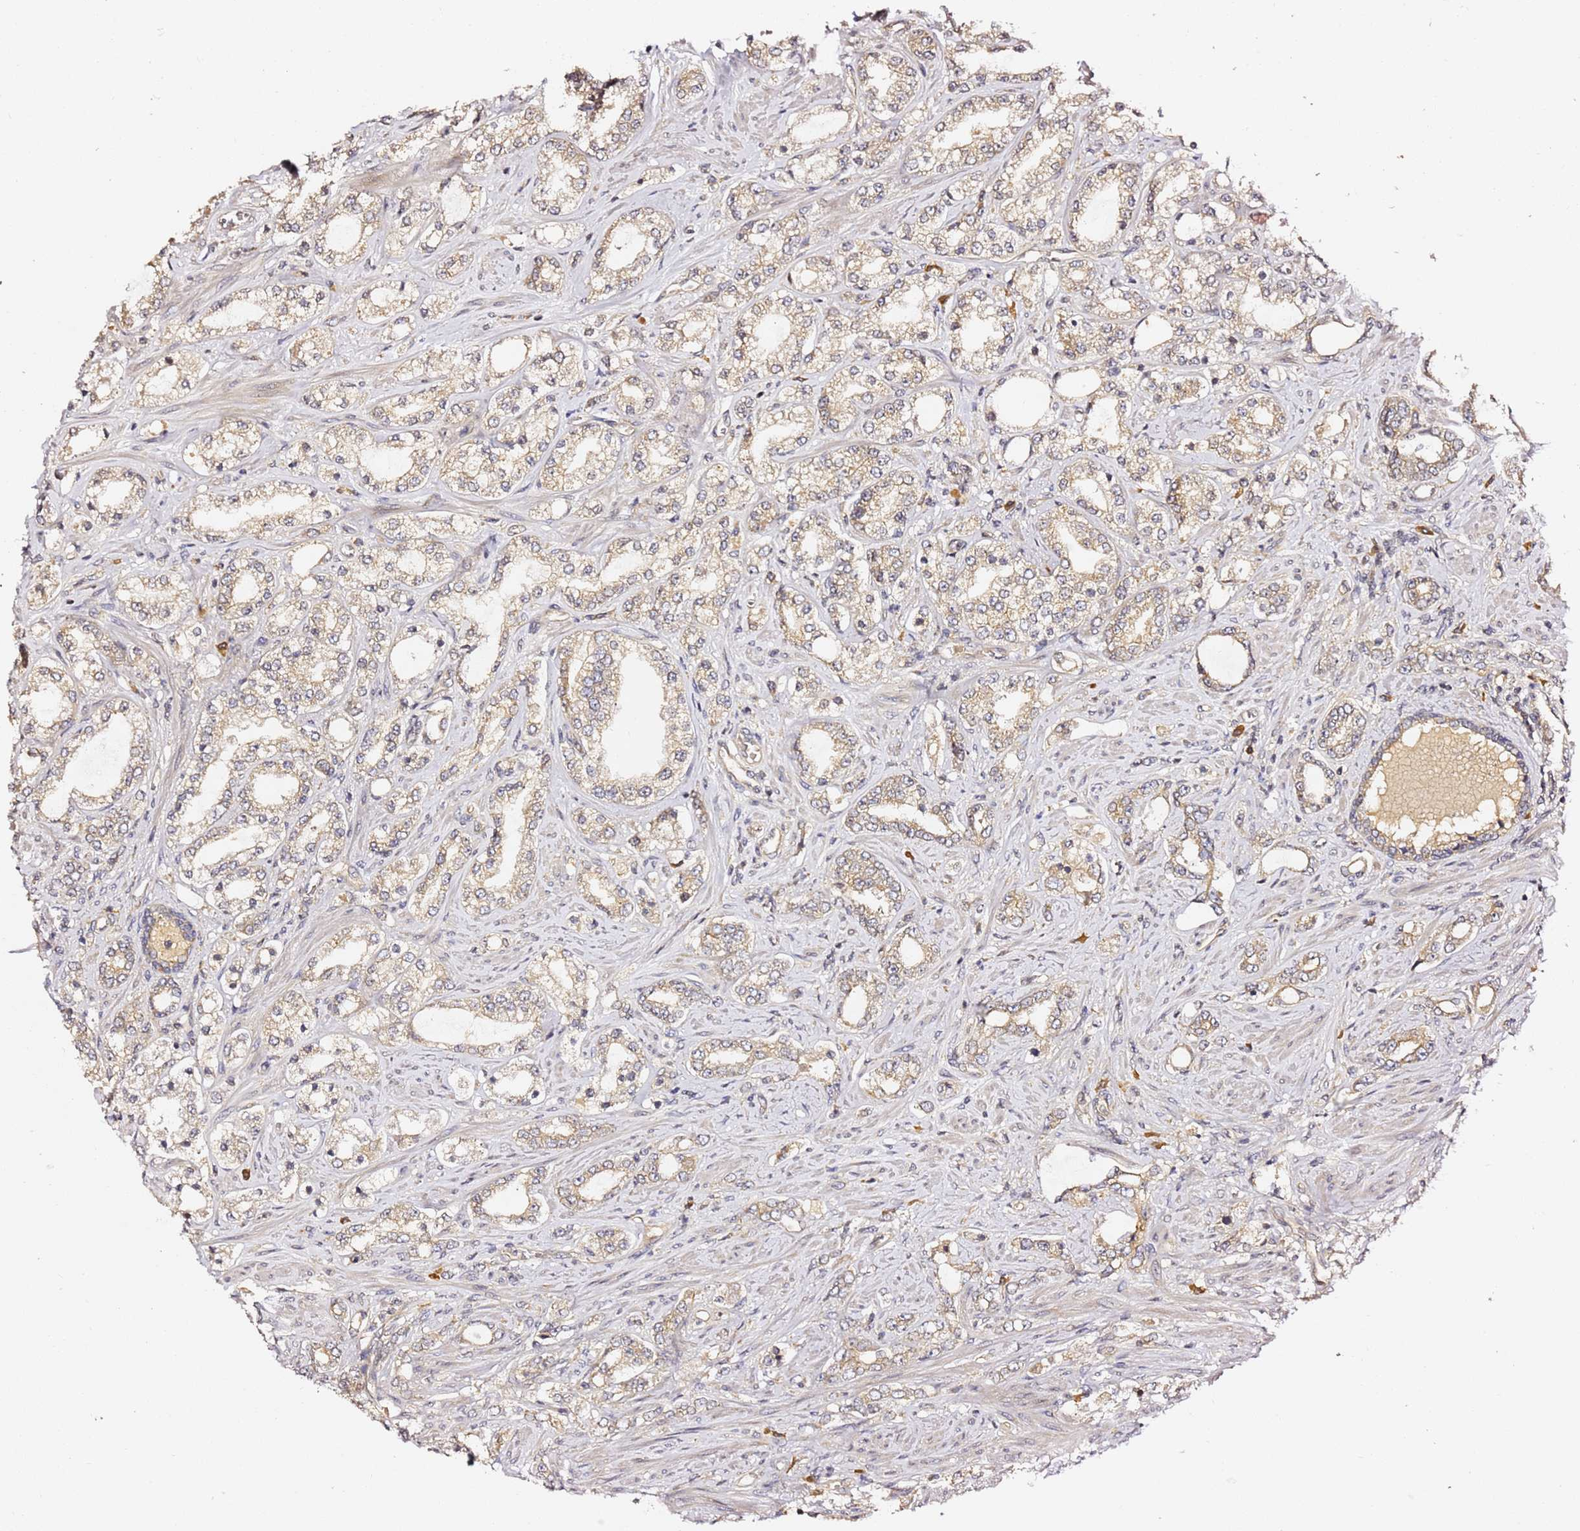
{"staining": {"intensity": "weak", "quantity": "25%-75%", "location": "cytoplasmic/membranous"}, "tissue": "prostate cancer", "cell_type": "Tumor cells", "image_type": "cancer", "snomed": [{"axis": "morphology", "description": "Adenocarcinoma, High grade"}, {"axis": "topography", "description": "Prostate"}], "caption": "Immunohistochemical staining of high-grade adenocarcinoma (prostate) displays low levels of weak cytoplasmic/membranous protein expression in about 25%-75% of tumor cells.", "gene": "OSBPL2", "patient": {"sex": "male", "age": 64}}